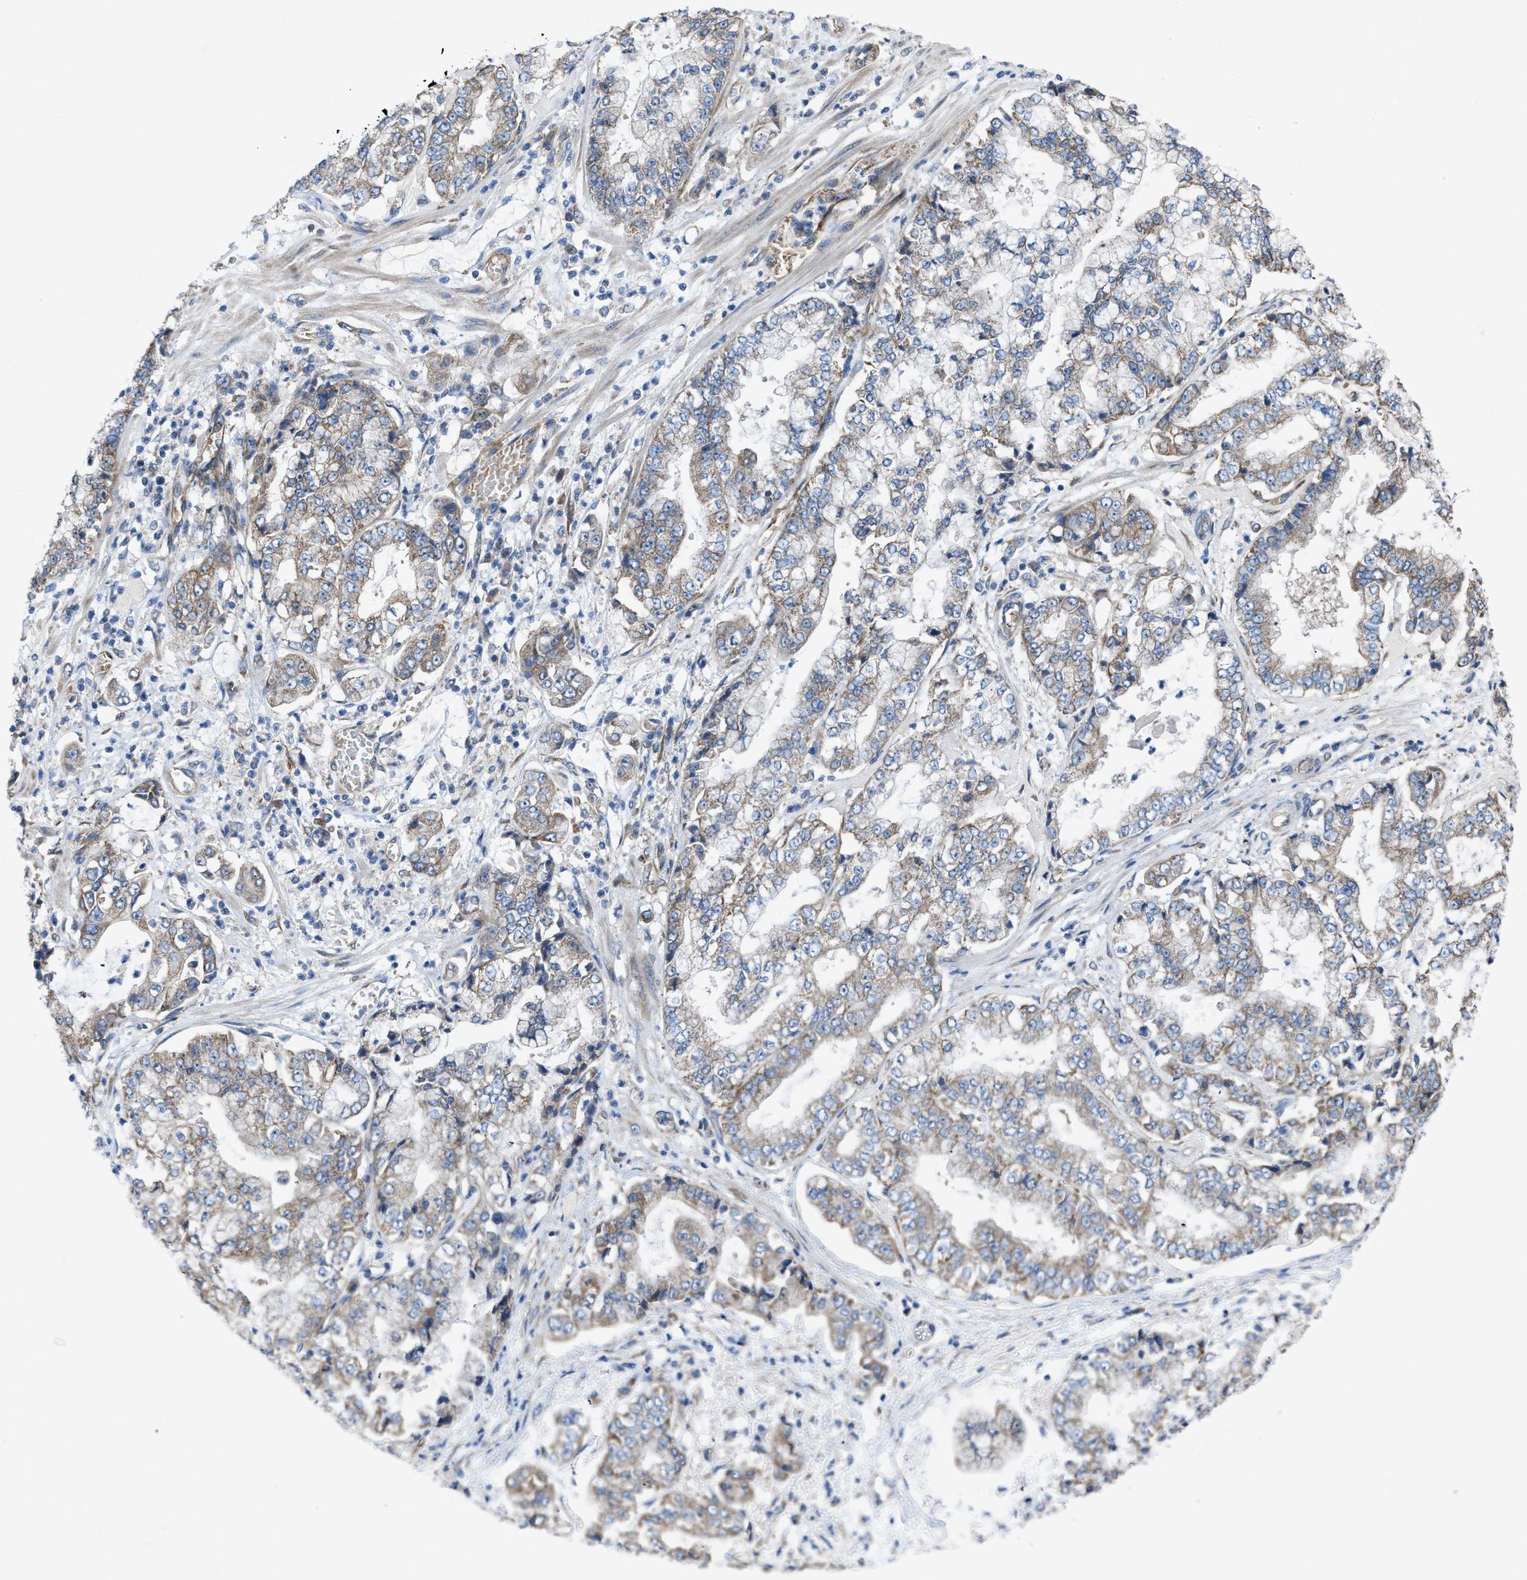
{"staining": {"intensity": "weak", "quantity": ">75%", "location": "cytoplasmic/membranous"}, "tissue": "stomach cancer", "cell_type": "Tumor cells", "image_type": "cancer", "snomed": [{"axis": "morphology", "description": "Adenocarcinoma, NOS"}, {"axis": "topography", "description": "Stomach"}], "caption": "The micrograph exhibits staining of stomach cancer (adenocarcinoma), revealing weak cytoplasmic/membranous protein expression (brown color) within tumor cells.", "gene": "DOLPP1", "patient": {"sex": "male", "age": 76}}